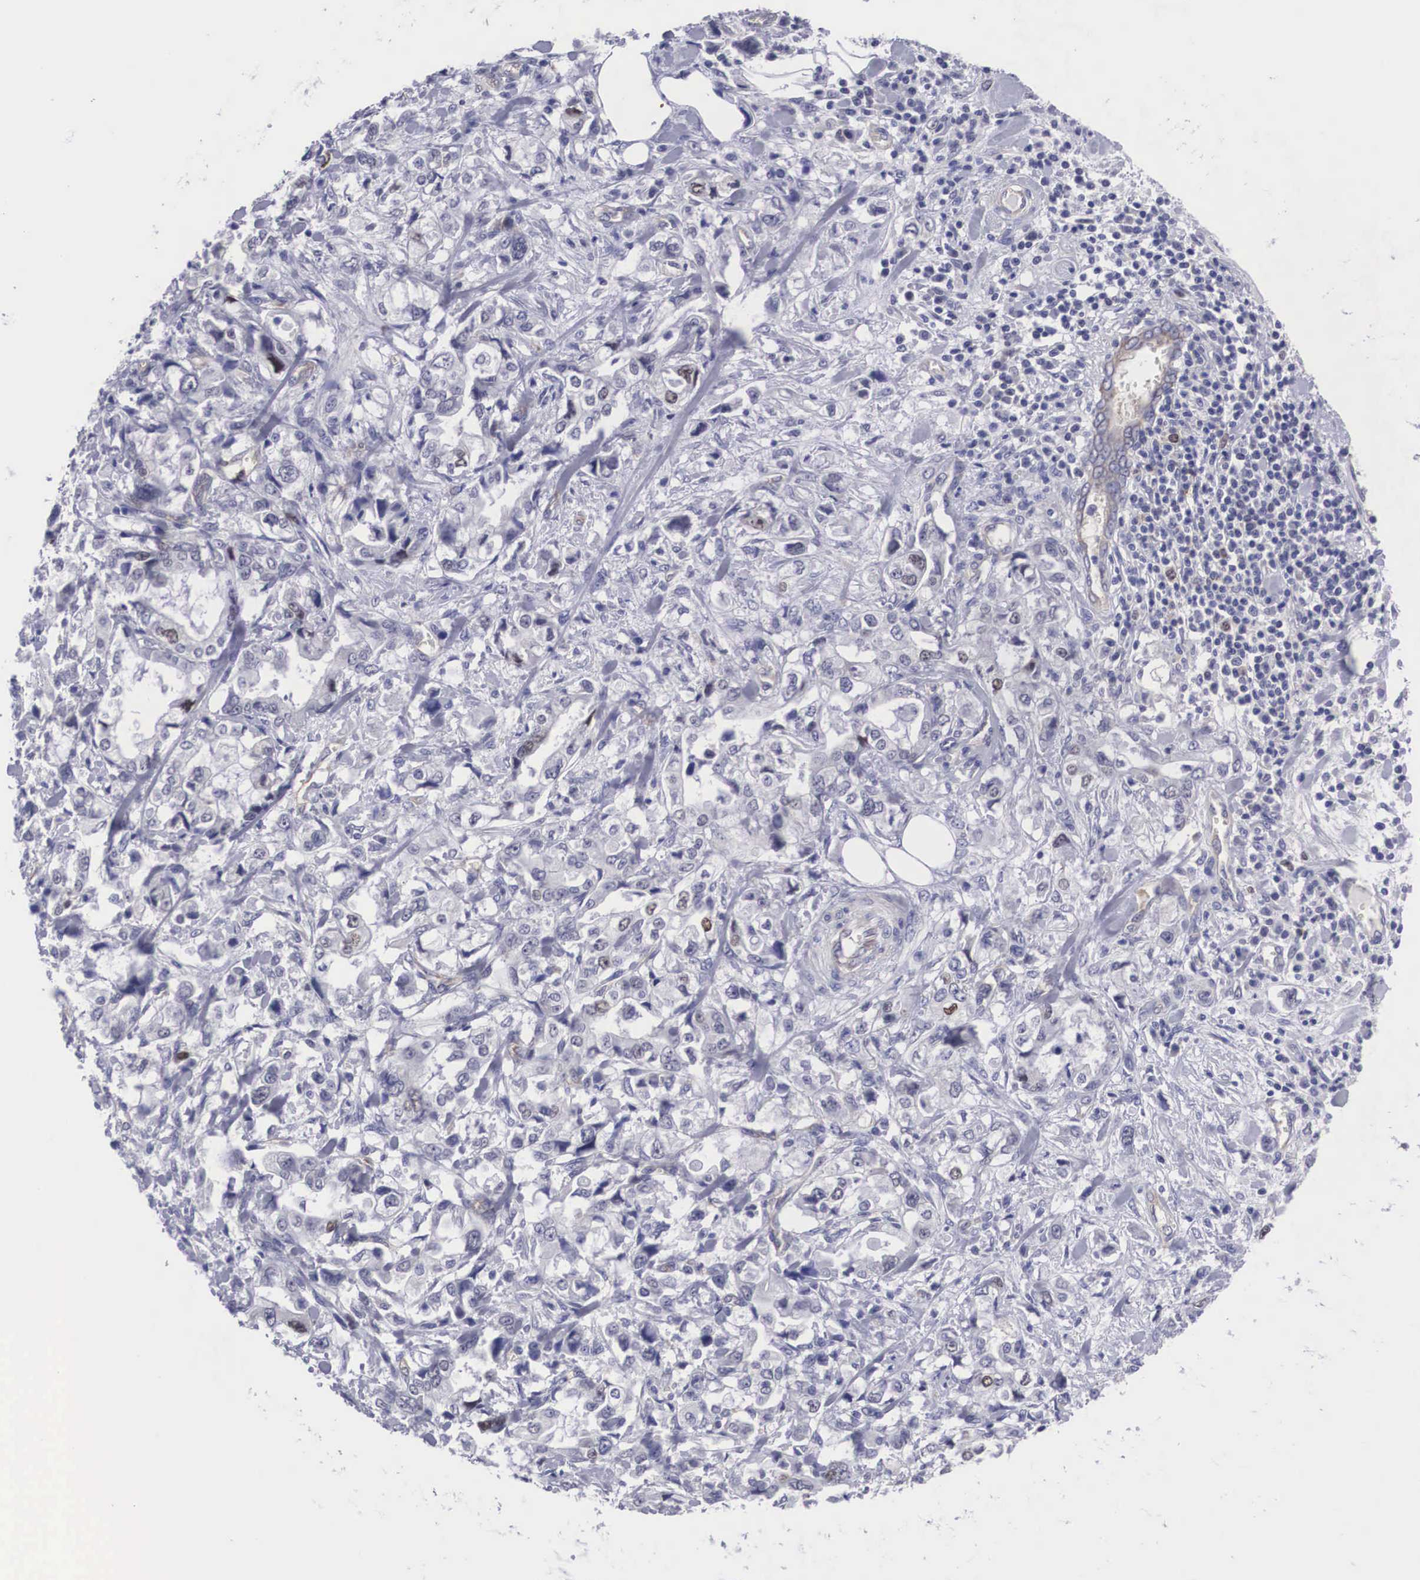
{"staining": {"intensity": "negative", "quantity": "none", "location": "none"}, "tissue": "stomach cancer", "cell_type": "Tumor cells", "image_type": "cancer", "snomed": [{"axis": "morphology", "description": "Adenocarcinoma, NOS"}, {"axis": "topography", "description": "Pancreas"}, {"axis": "topography", "description": "Stomach, upper"}], "caption": "A micrograph of stomach adenocarcinoma stained for a protein exhibits no brown staining in tumor cells.", "gene": "MAST4", "patient": {"sex": "male", "age": 77}}